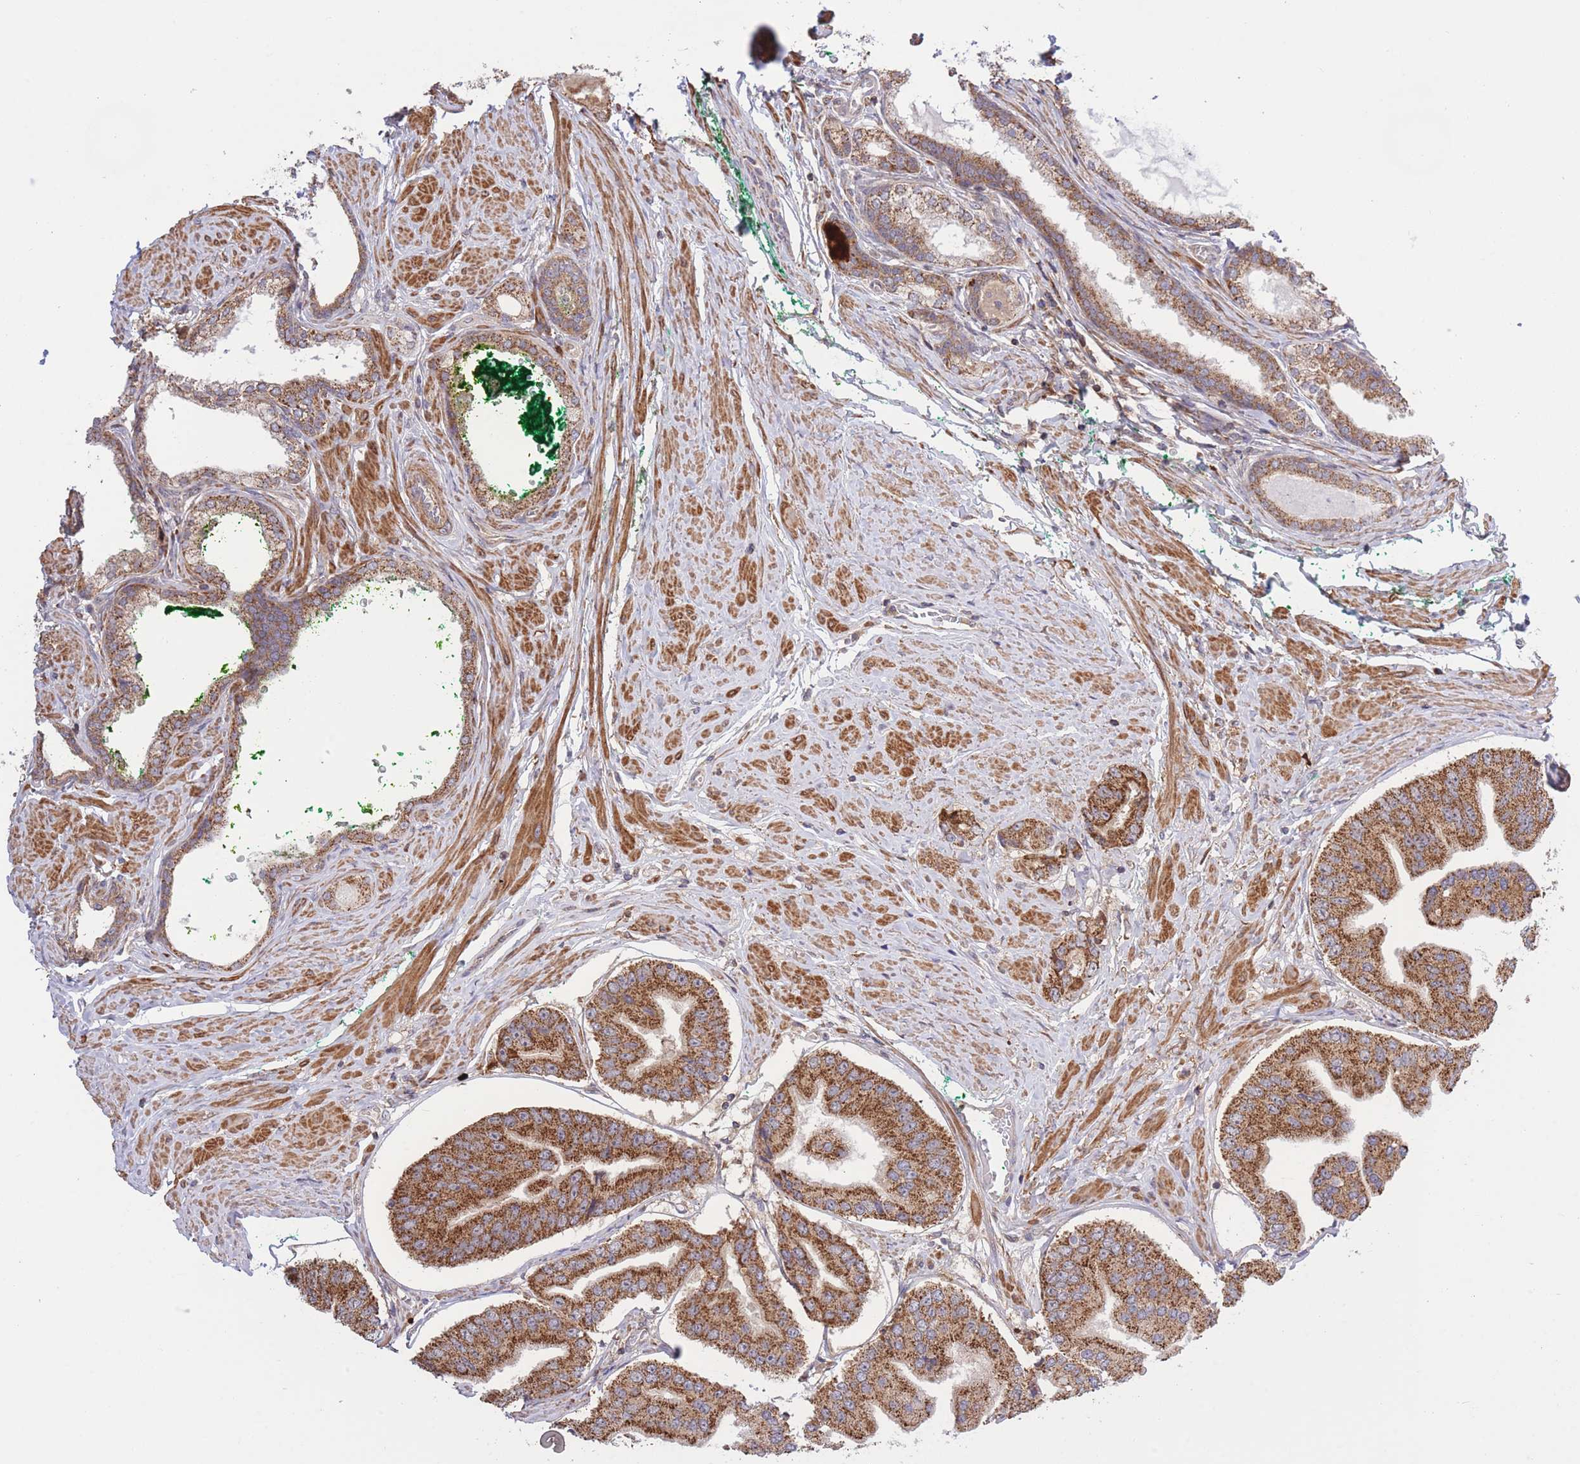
{"staining": {"intensity": "strong", "quantity": ">75%", "location": "cytoplasmic/membranous"}, "tissue": "prostate cancer", "cell_type": "Tumor cells", "image_type": "cancer", "snomed": [{"axis": "morphology", "description": "Adenocarcinoma, High grade"}, {"axis": "topography", "description": "Prostate"}], "caption": "This is a photomicrograph of IHC staining of adenocarcinoma (high-grade) (prostate), which shows strong positivity in the cytoplasmic/membranous of tumor cells.", "gene": "ATP13A2", "patient": {"sex": "male", "age": 63}}